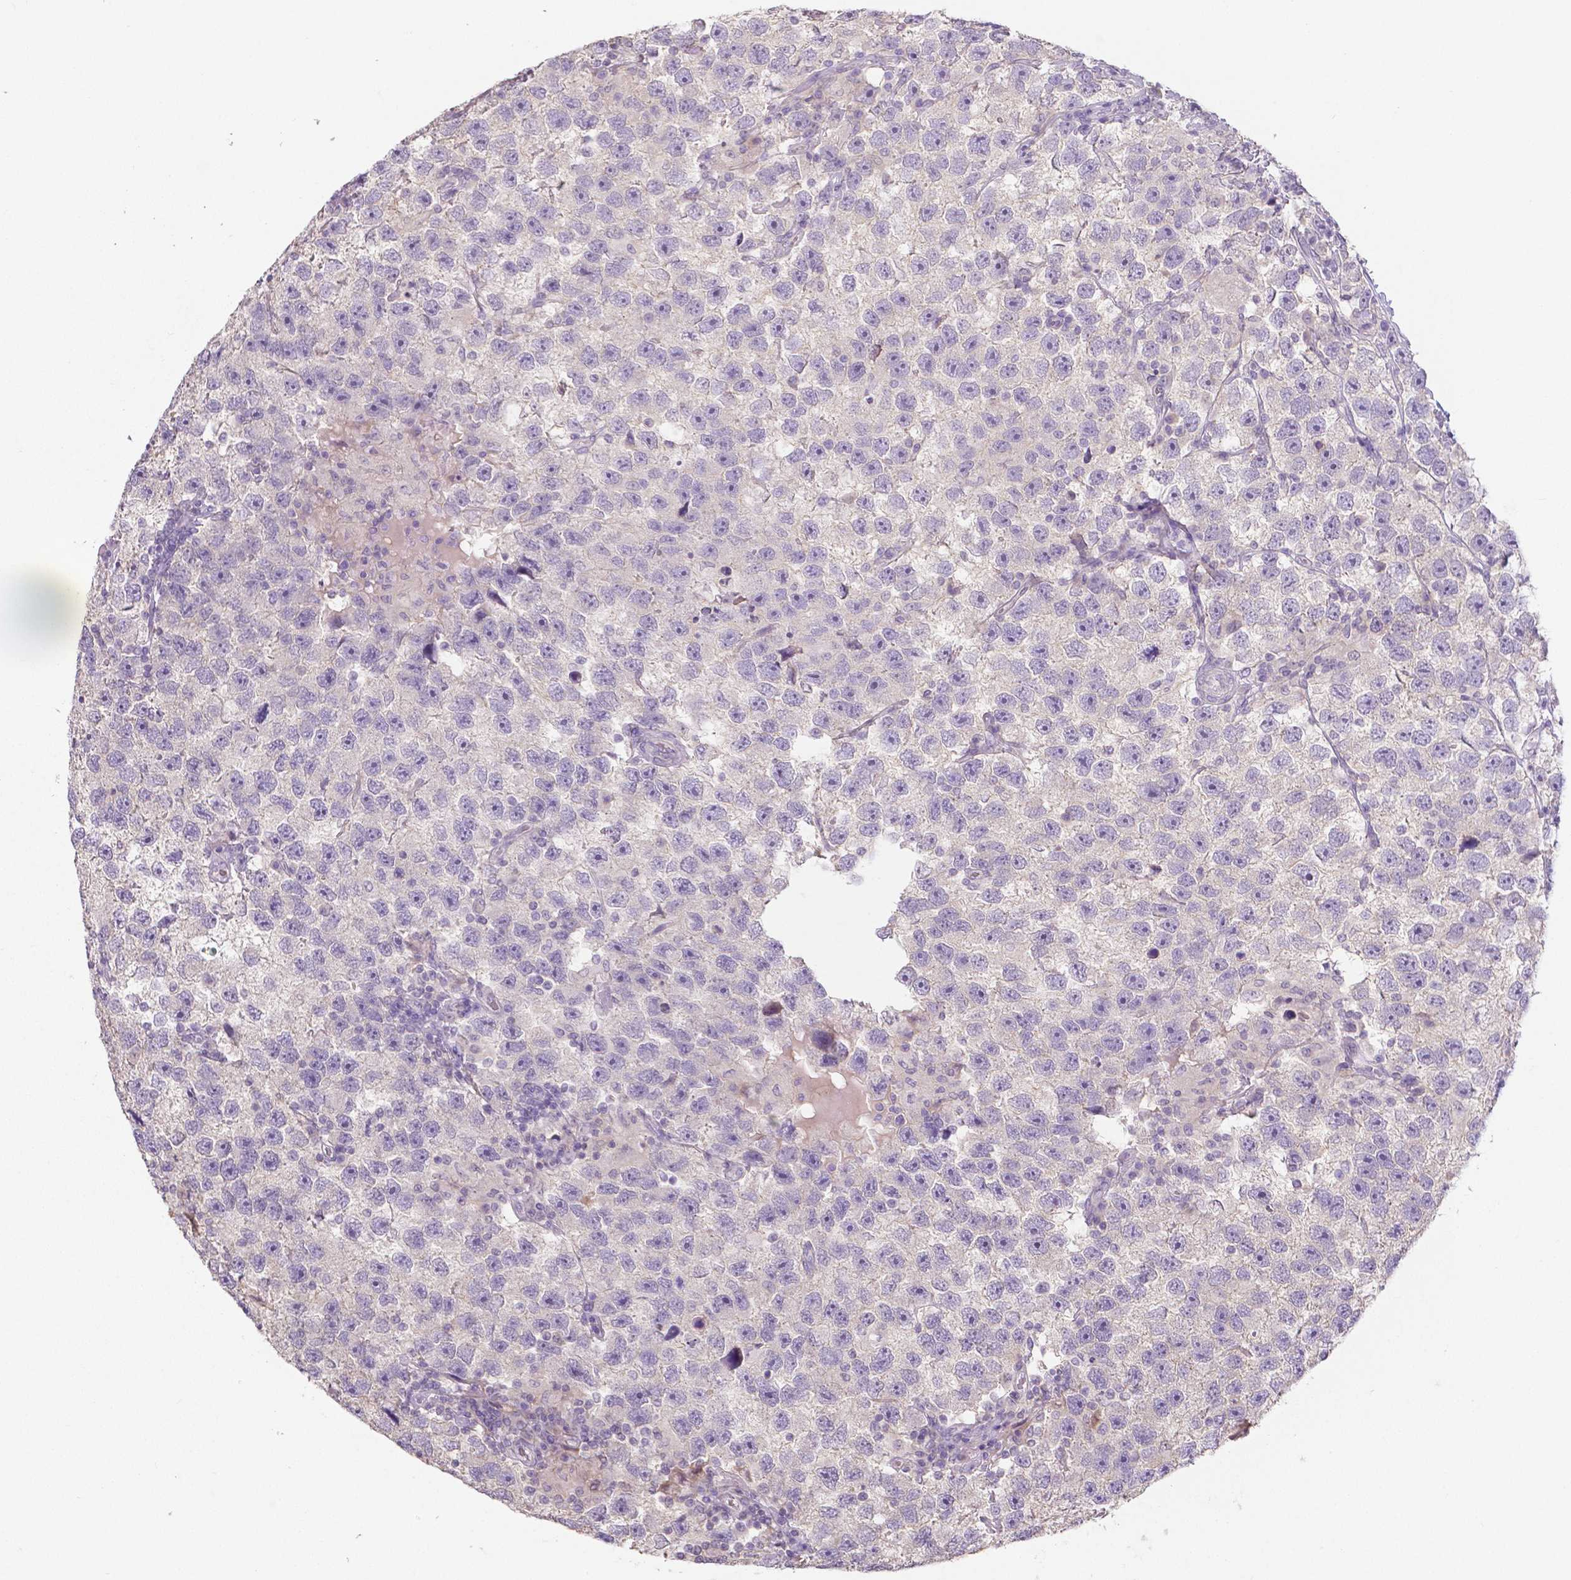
{"staining": {"intensity": "negative", "quantity": "none", "location": "none"}, "tissue": "testis cancer", "cell_type": "Tumor cells", "image_type": "cancer", "snomed": [{"axis": "morphology", "description": "Seminoma, NOS"}, {"axis": "topography", "description": "Testis"}], "caption": "High magnification brightfield microscopy of testis seminoma stained with DAB (brown) and counterstained with hematoxylin (blue): tumor cells show no significant staining.", "gene": "CRMP1", "patient": {"sex": "male", "age": 26}}